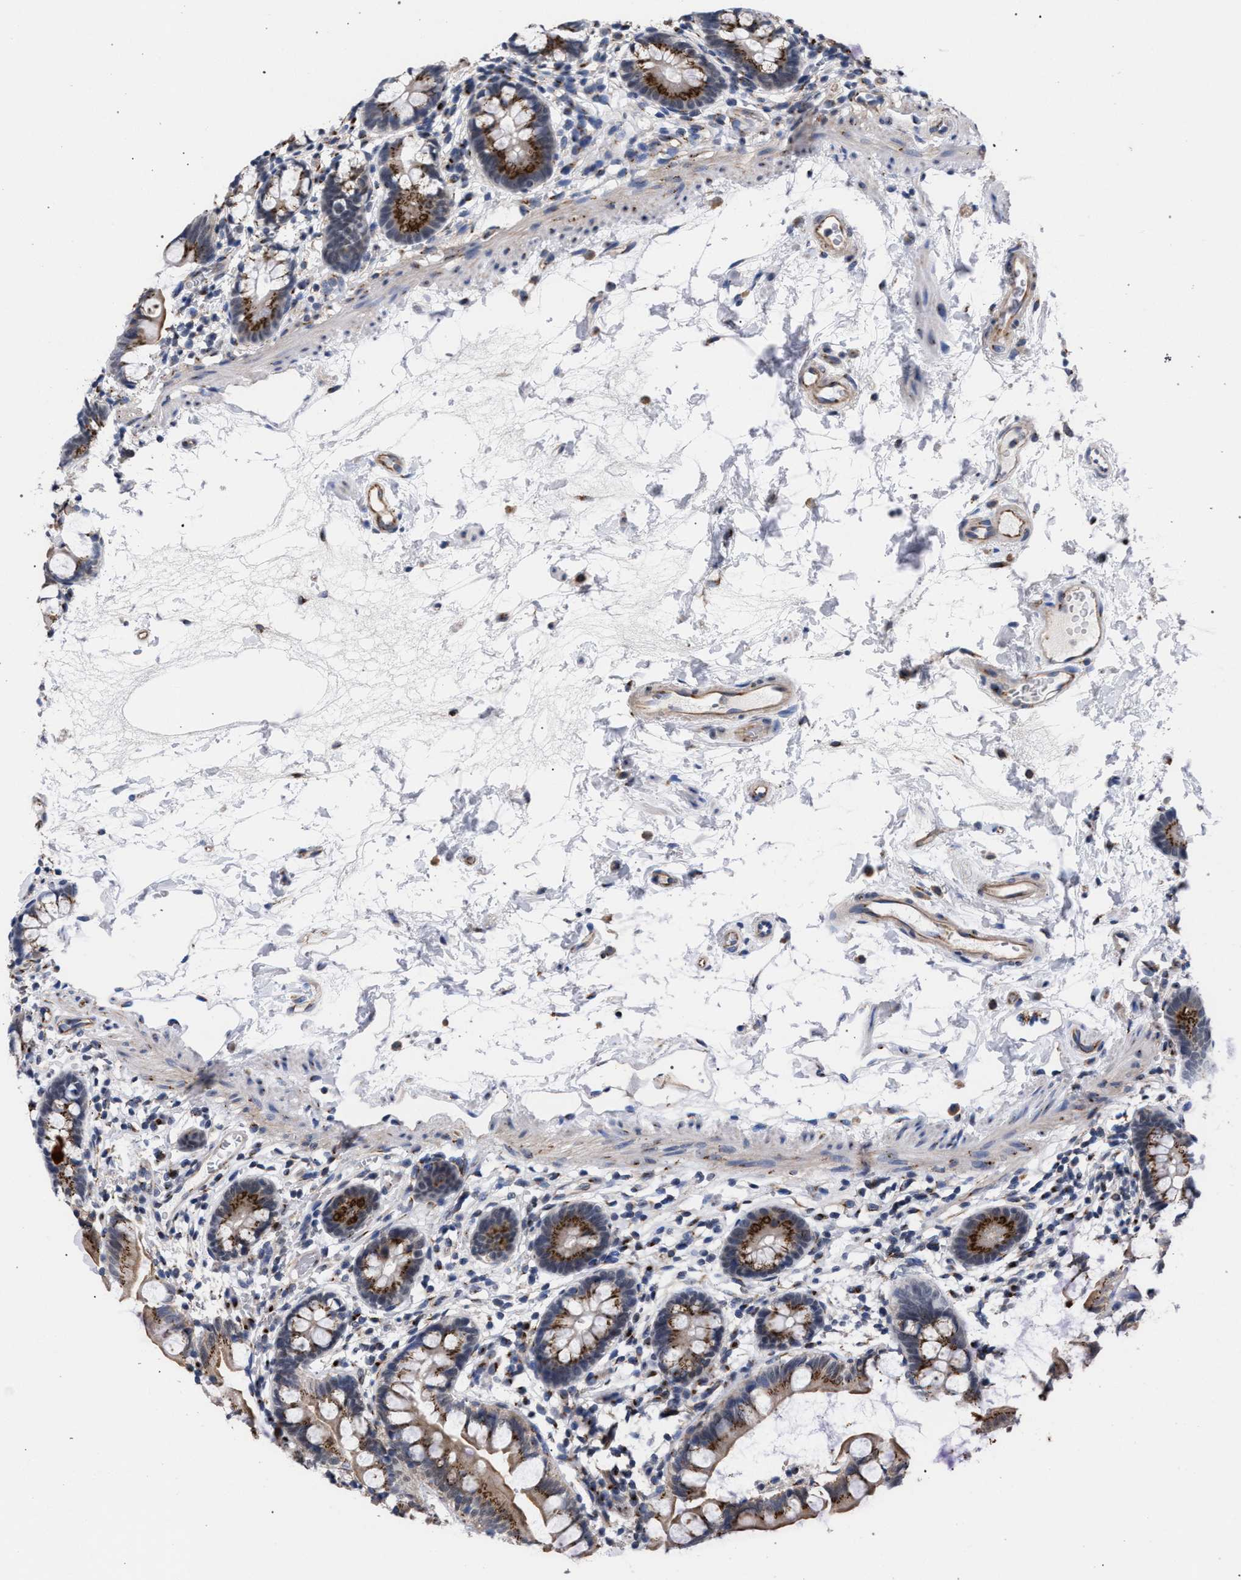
{"staining": {"intensity": "strong", "quantity": ">75%", "location": "cytoplasmic/membranous"}, "tissue": "small intestine", "cell_type": "Glandular cells", "image_type": "normal", "snomed": [{"axis": "morphology", "description": "Normal tissue, NOS"}, {"axis": "topography", "description": "Small intestine"}], "caption": "Immunohistochemistry (IHC) micrograph of normal small intestine: small intestine stained using immunohistochemistry (IHC) shows high levels of strong protein expression localized specifically in the cytoplasmic/membranous of glandular cells, appearing as a cytoplasmic/membranous brown color.", "gene": "GOLGA2", "patient": {"sex": "female", "age": 84}}